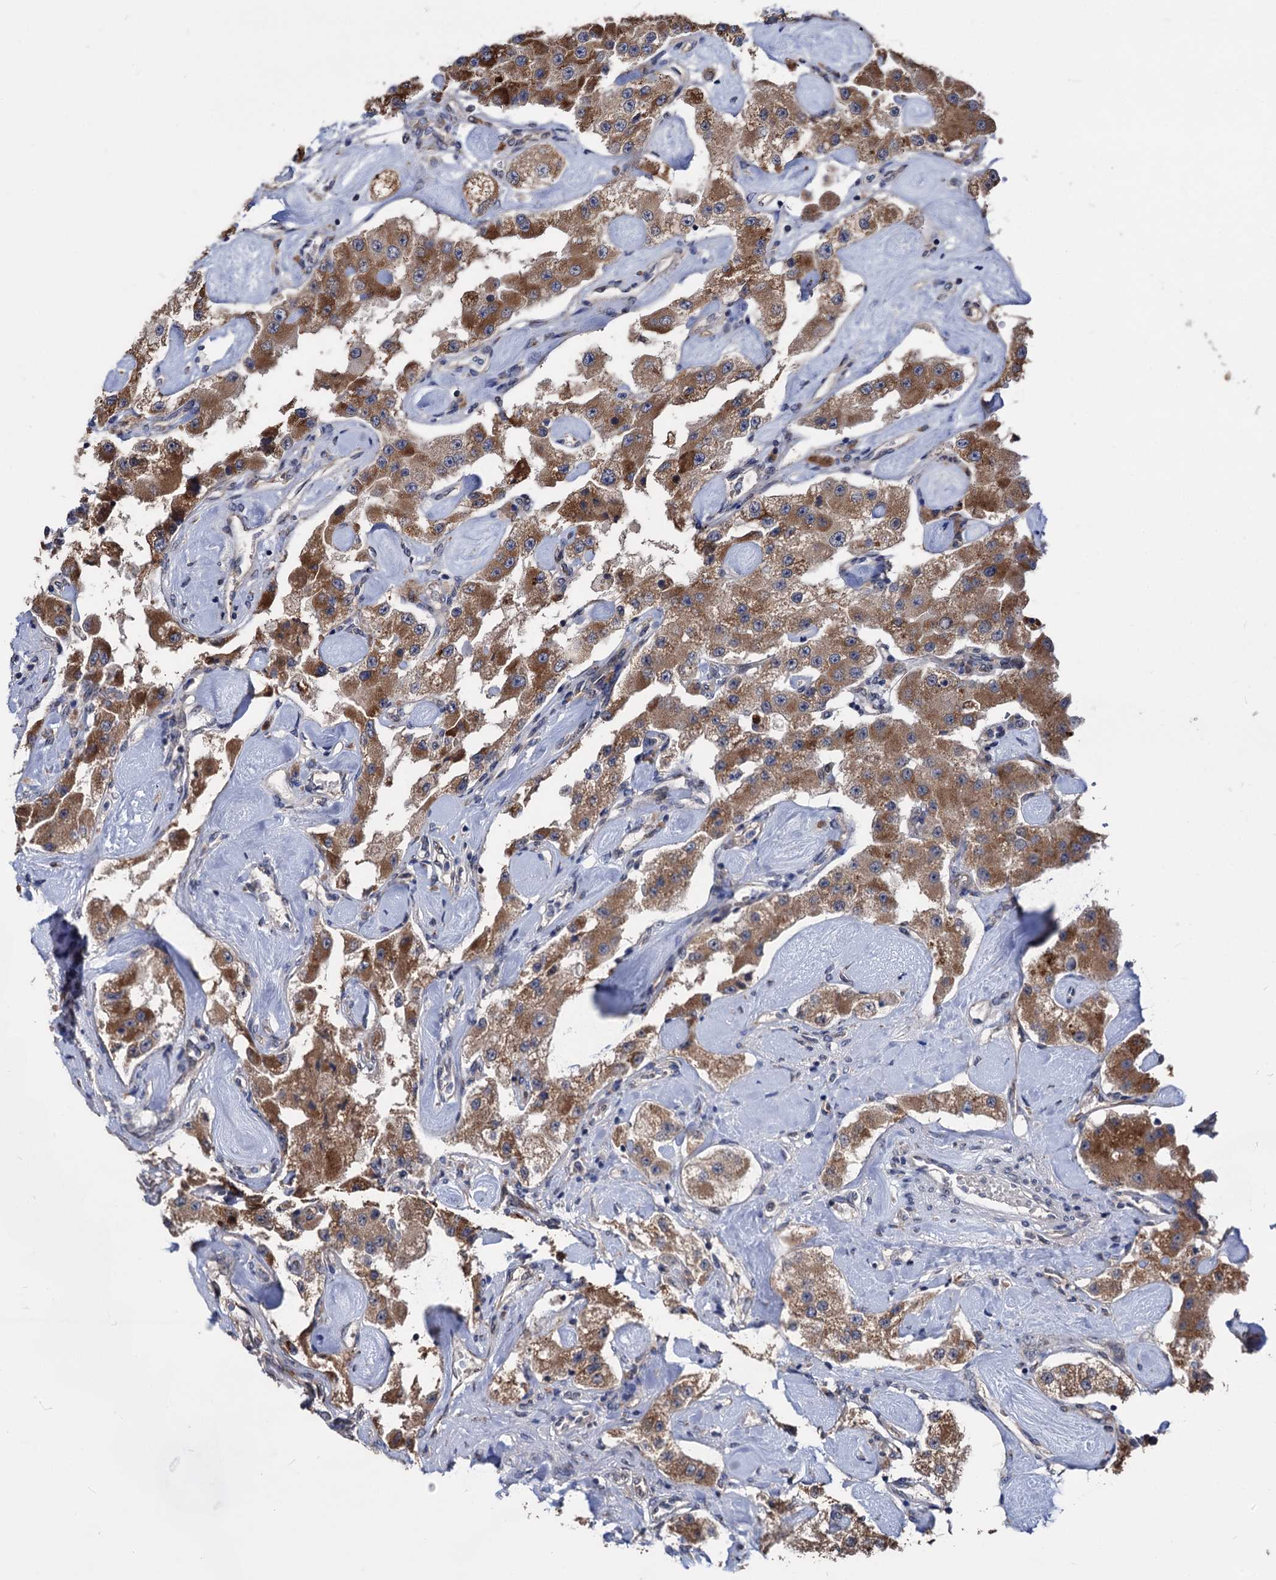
{"staining": {"intensity": "moderate", "quantity": ">75%", "location": "cytoplasmic/membranous"}, "tissue": "carcinoid", "cell_type": "Tumor cells", "image_type": "cancer", "snomed": [{"axis": "morphology", "description": "Carcinoid, malignant, NOS"}, {"axis": "topography", "description": "Pancreas"}], "caption": "High-magnification brightfield microscopy of malignant carcinoid stained with DAB (3,3'-diaminobenzidine) (brown) and counterstained with hematoxylin (blue). tumor cells exhibit moderate cytoplasmic/membranous expression is present in about>75% of cells.", "gene": "SMAGP", "patient": {"sex": "male", "age": 41}}